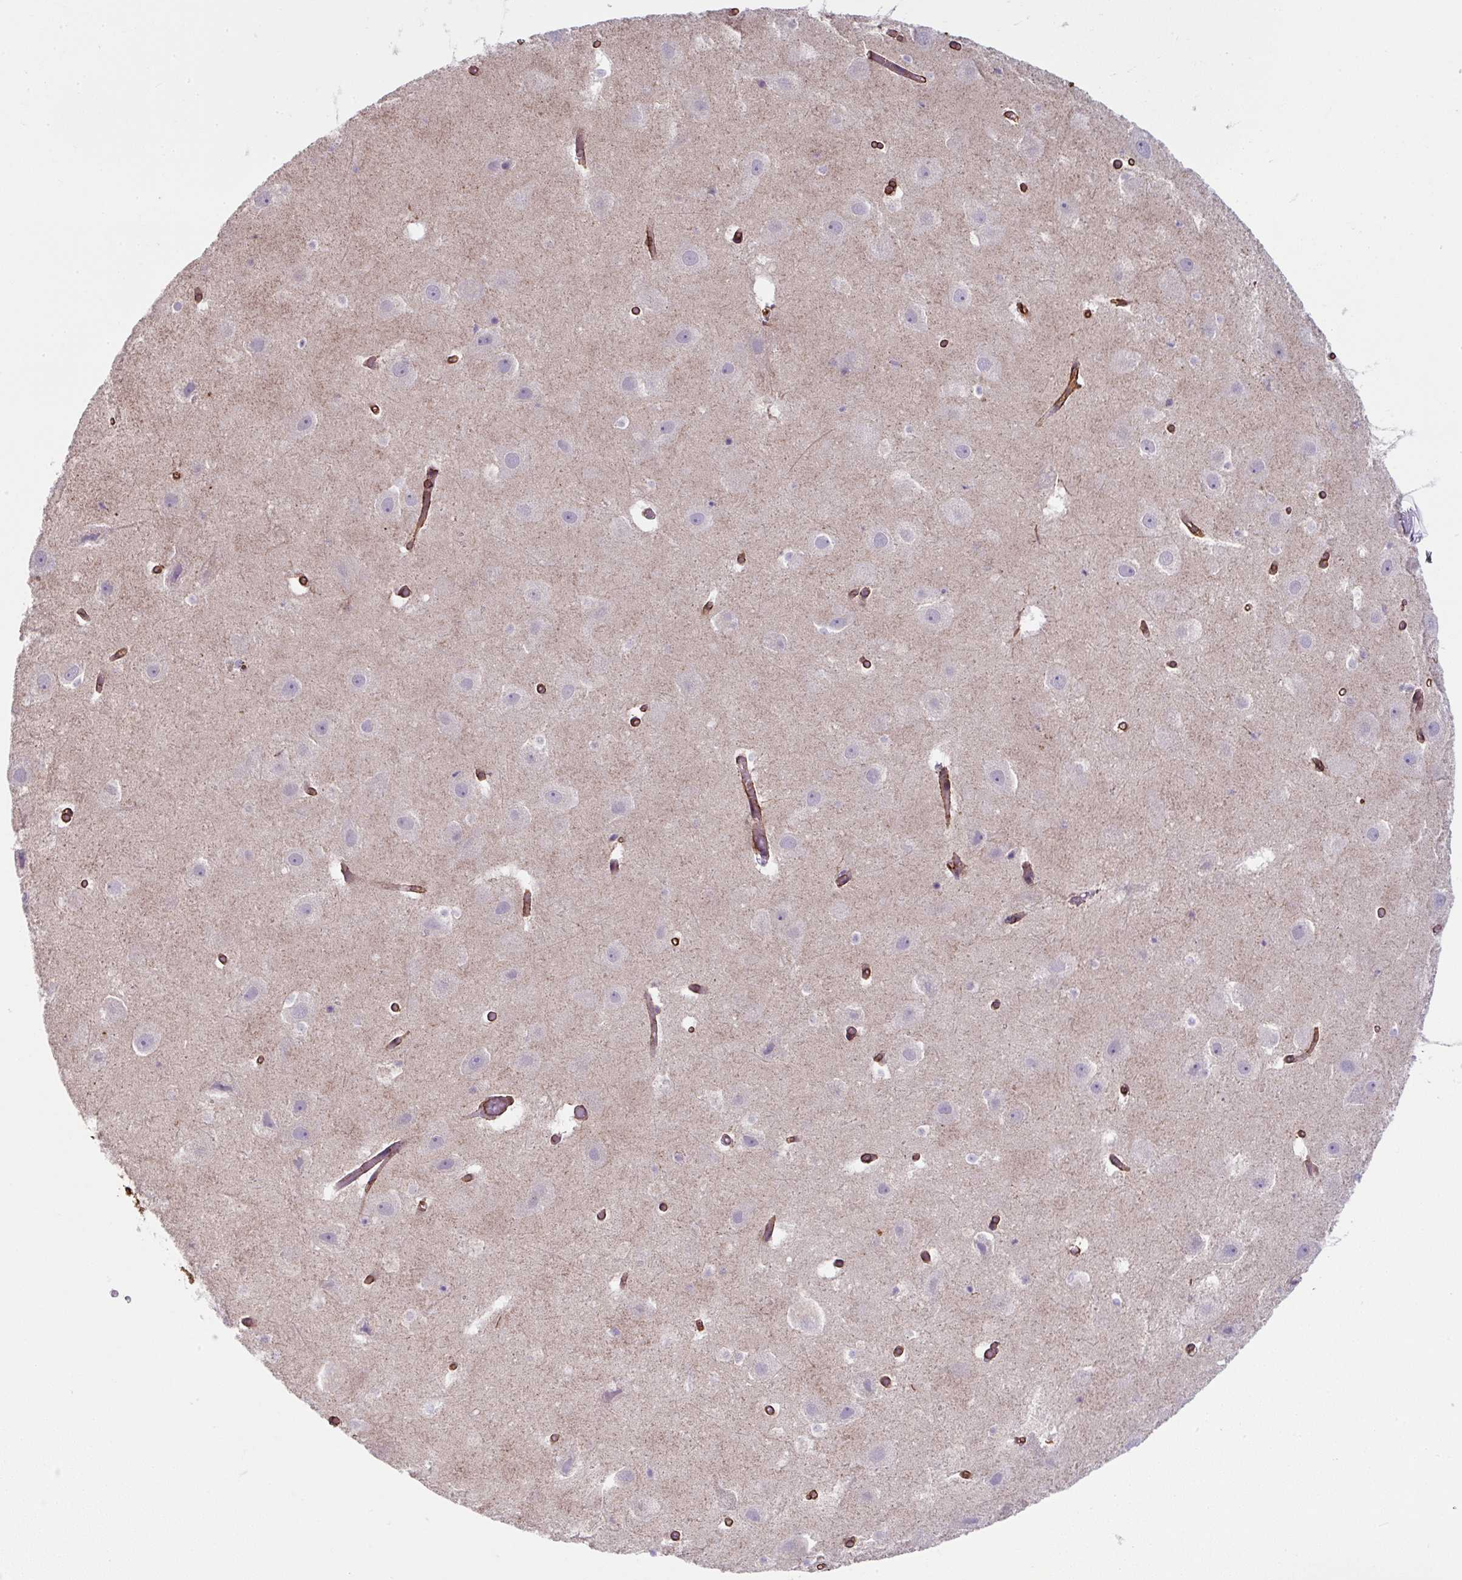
{"staining": {"intensity": "negative", "quantity": "none", "location": "none"}, "tissue": "hippocampus", "cell_type": "Glial cells", "image_type": "normal", "snomed": [{"axis": "morphology", "description": "Normal tissue, NOS"}, {"axis": "topography", "description": "Hippocampus"}], "caption": "Hippocampus stained for a protein using IHC reveals no positivity glial cells.", "gene": "ANKUB1", "patient": {"sex": "female", "age": 52}}